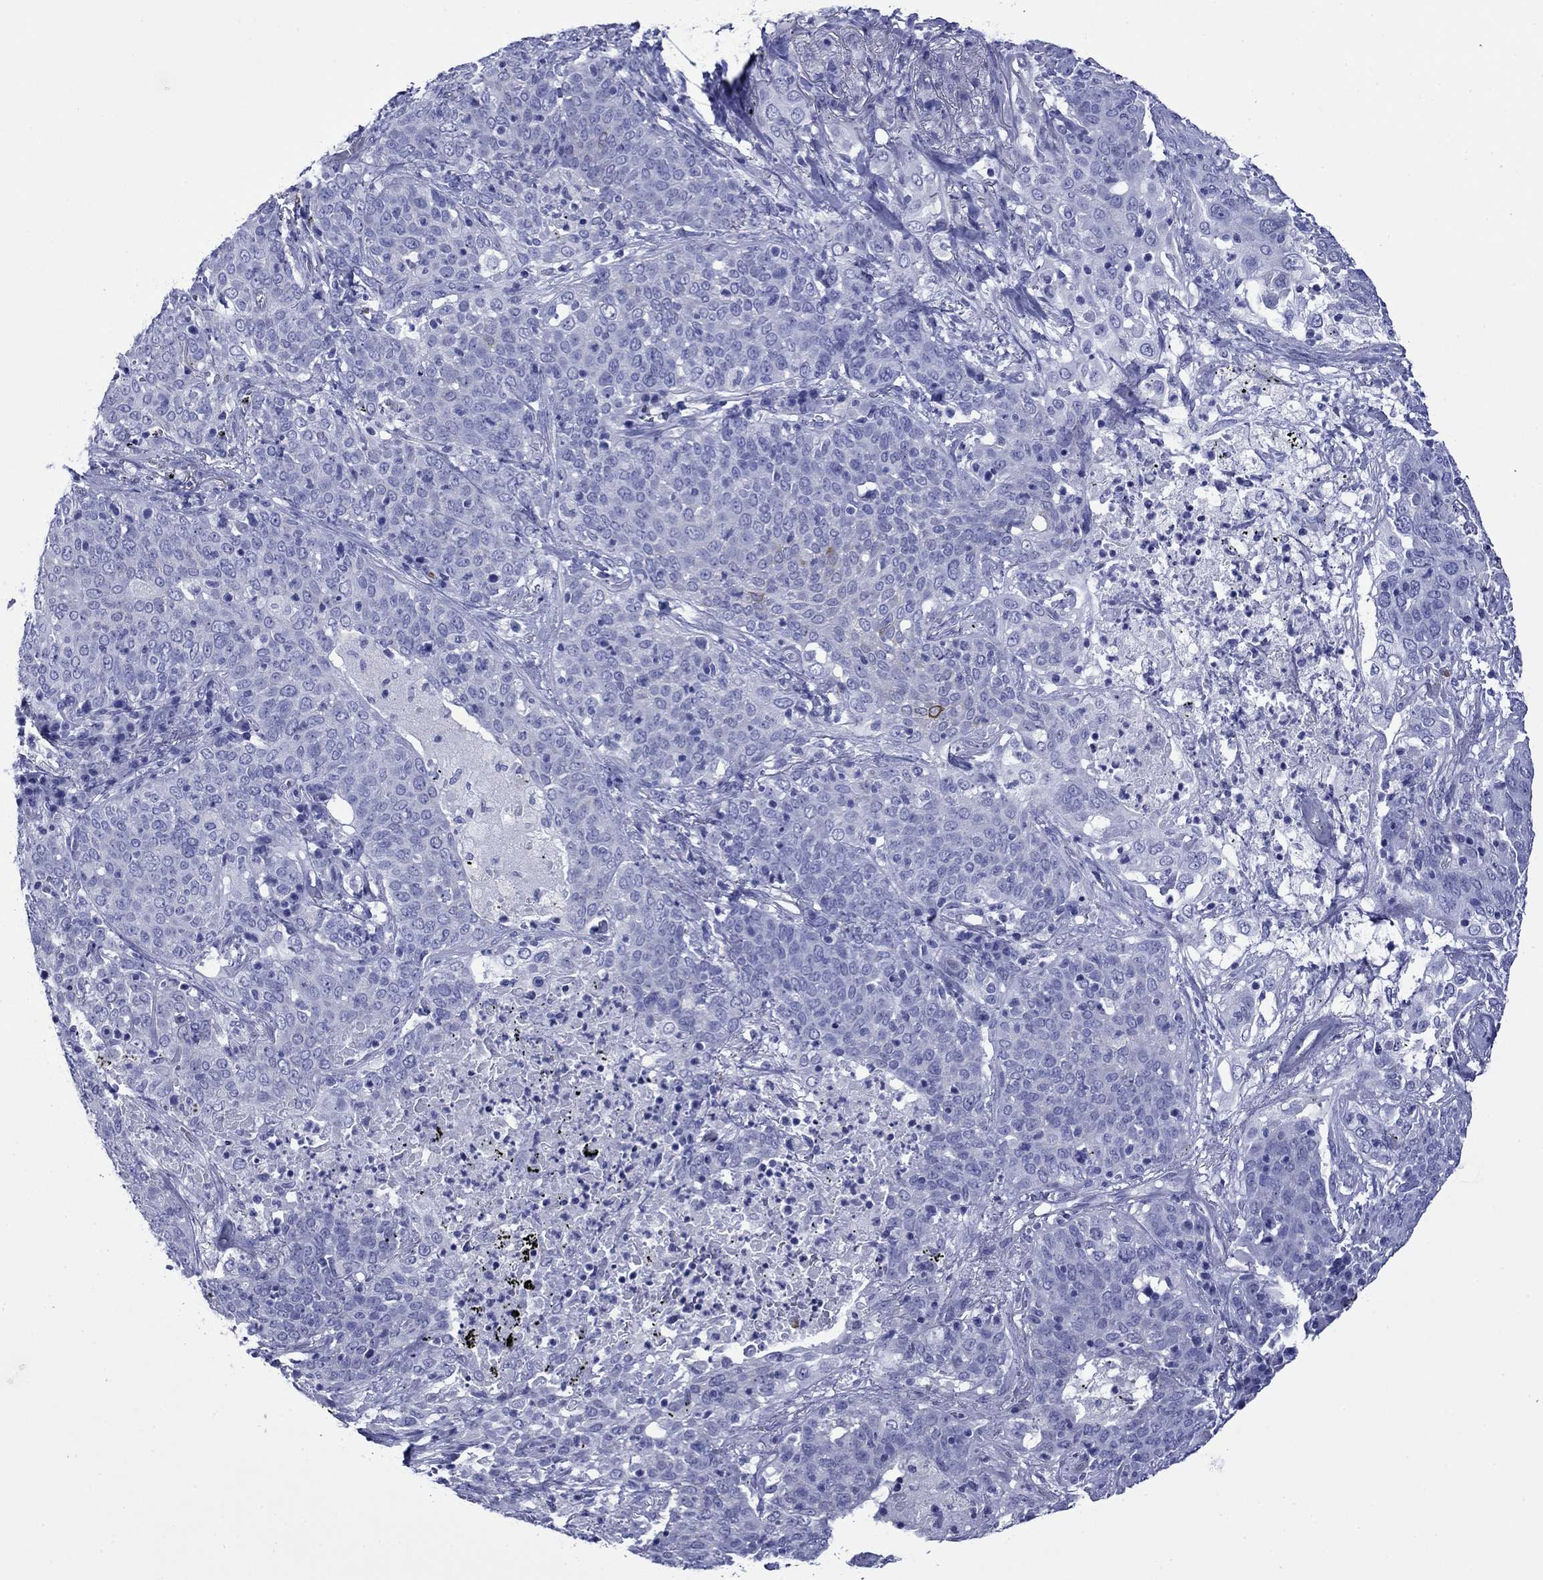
{"staining": {"intensity": "negative", "quantity": "none", "location": "none"}, "tissue": "lung cancer", "cell_type": "Tumor cells", "image_type": "cancer", "snomed": [{"axis": "morphology", "description": "Squamous cell carcinoma, NOS"}, {"axis": "topography", "description": "Lung"}], "caption": "The histopathology image reveals no staining of tumor cells in lung cancer (squamous cell carcinoma).", "gene": "ROM1", "patient": {"sex": "male", "age": 82}}